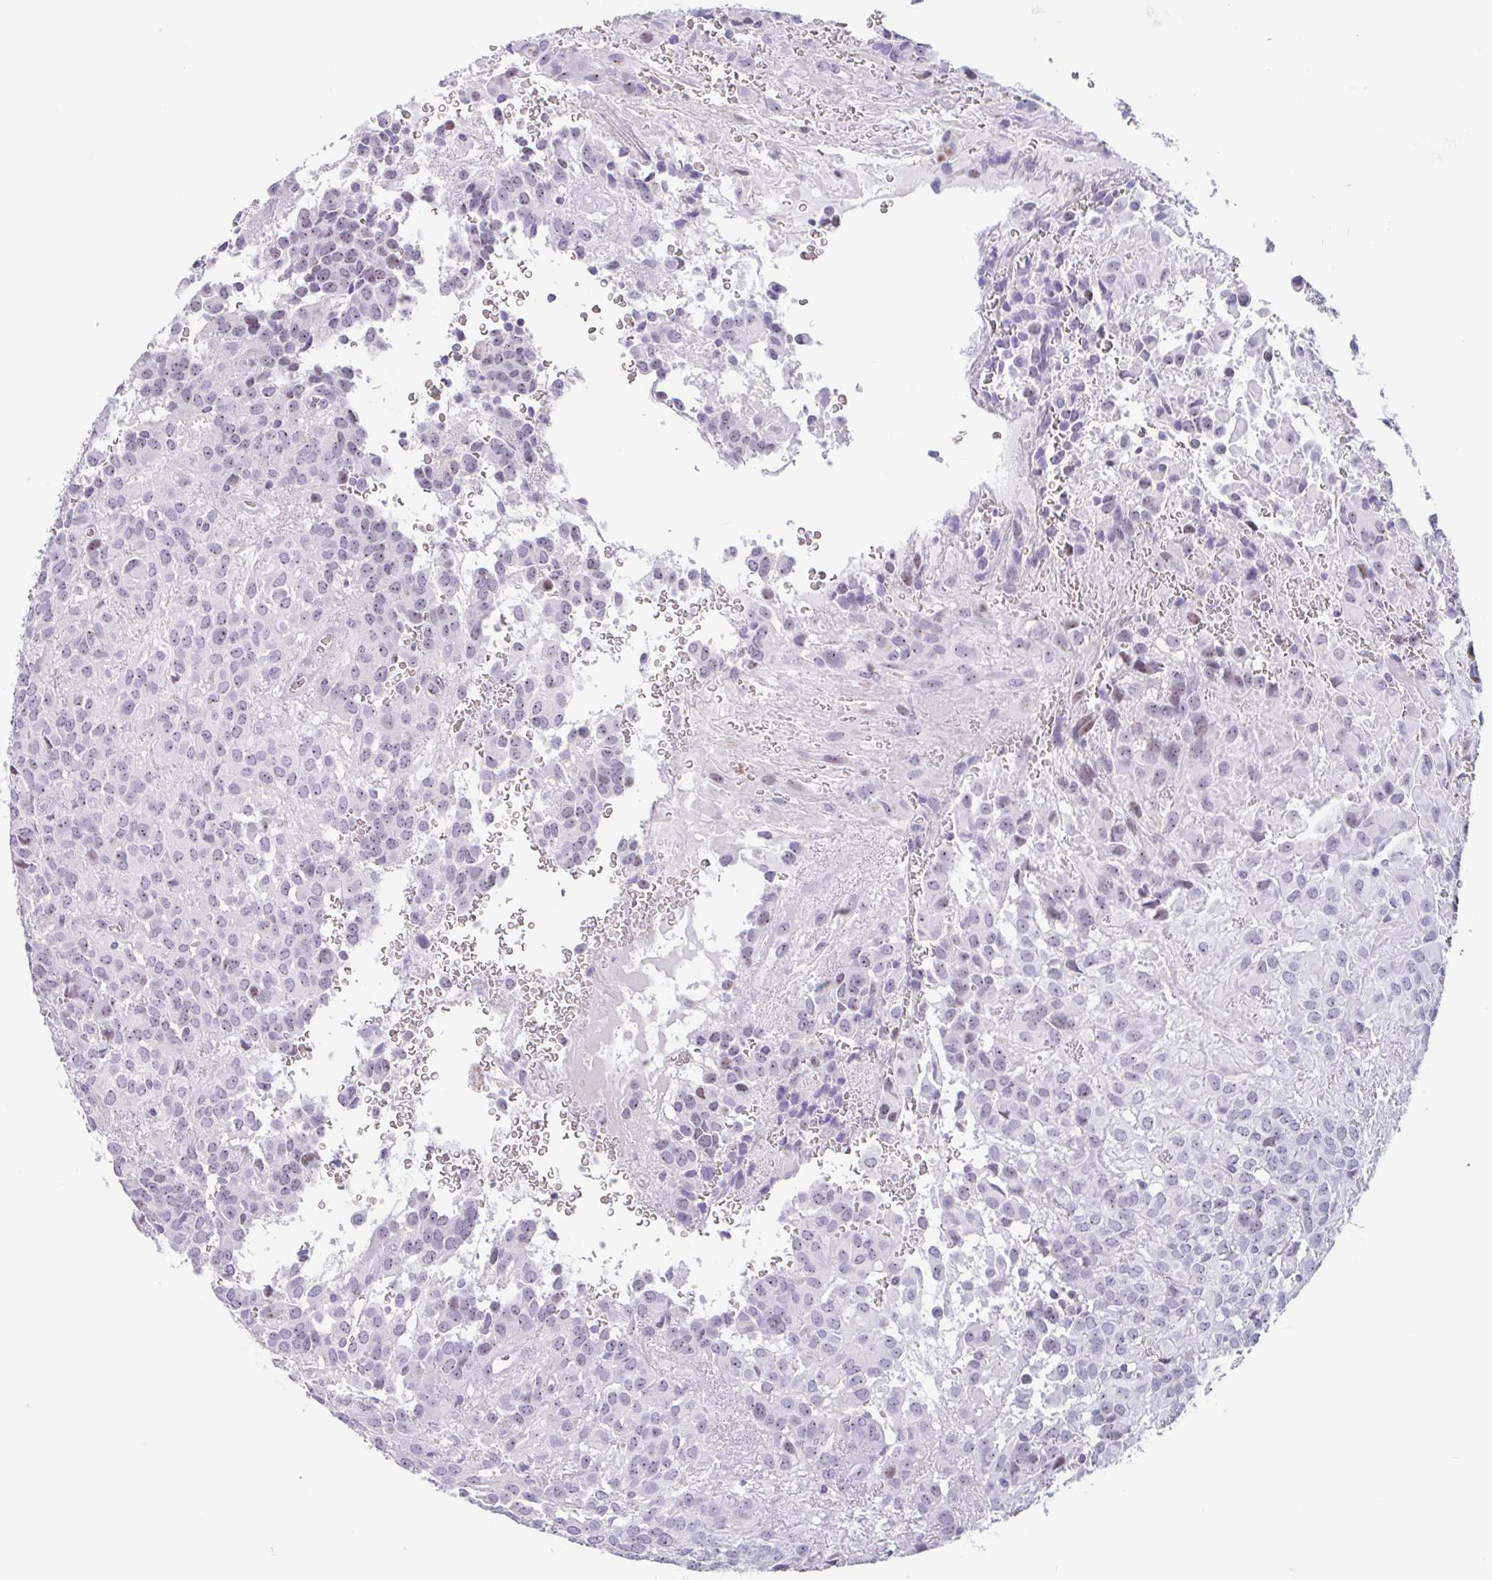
{"staining": {"intensity": "moderate", "quantity": "<25%", "location": "nuclear"}, "tissue": "glioma", "cell_type": "Tumor cells", "image_type": "cancer", "snomed": [{"axis": "morphology", "description": "Glioma, malignant, Low grade"}, {"axis": "topography", "description": "Brain"}], "caption": "Moderate nuclear protein positivity is present in approximately <25% of tumor cells in glioma.", "gene": "LENG9", "patient": {"sex": "male", "age": 56}}